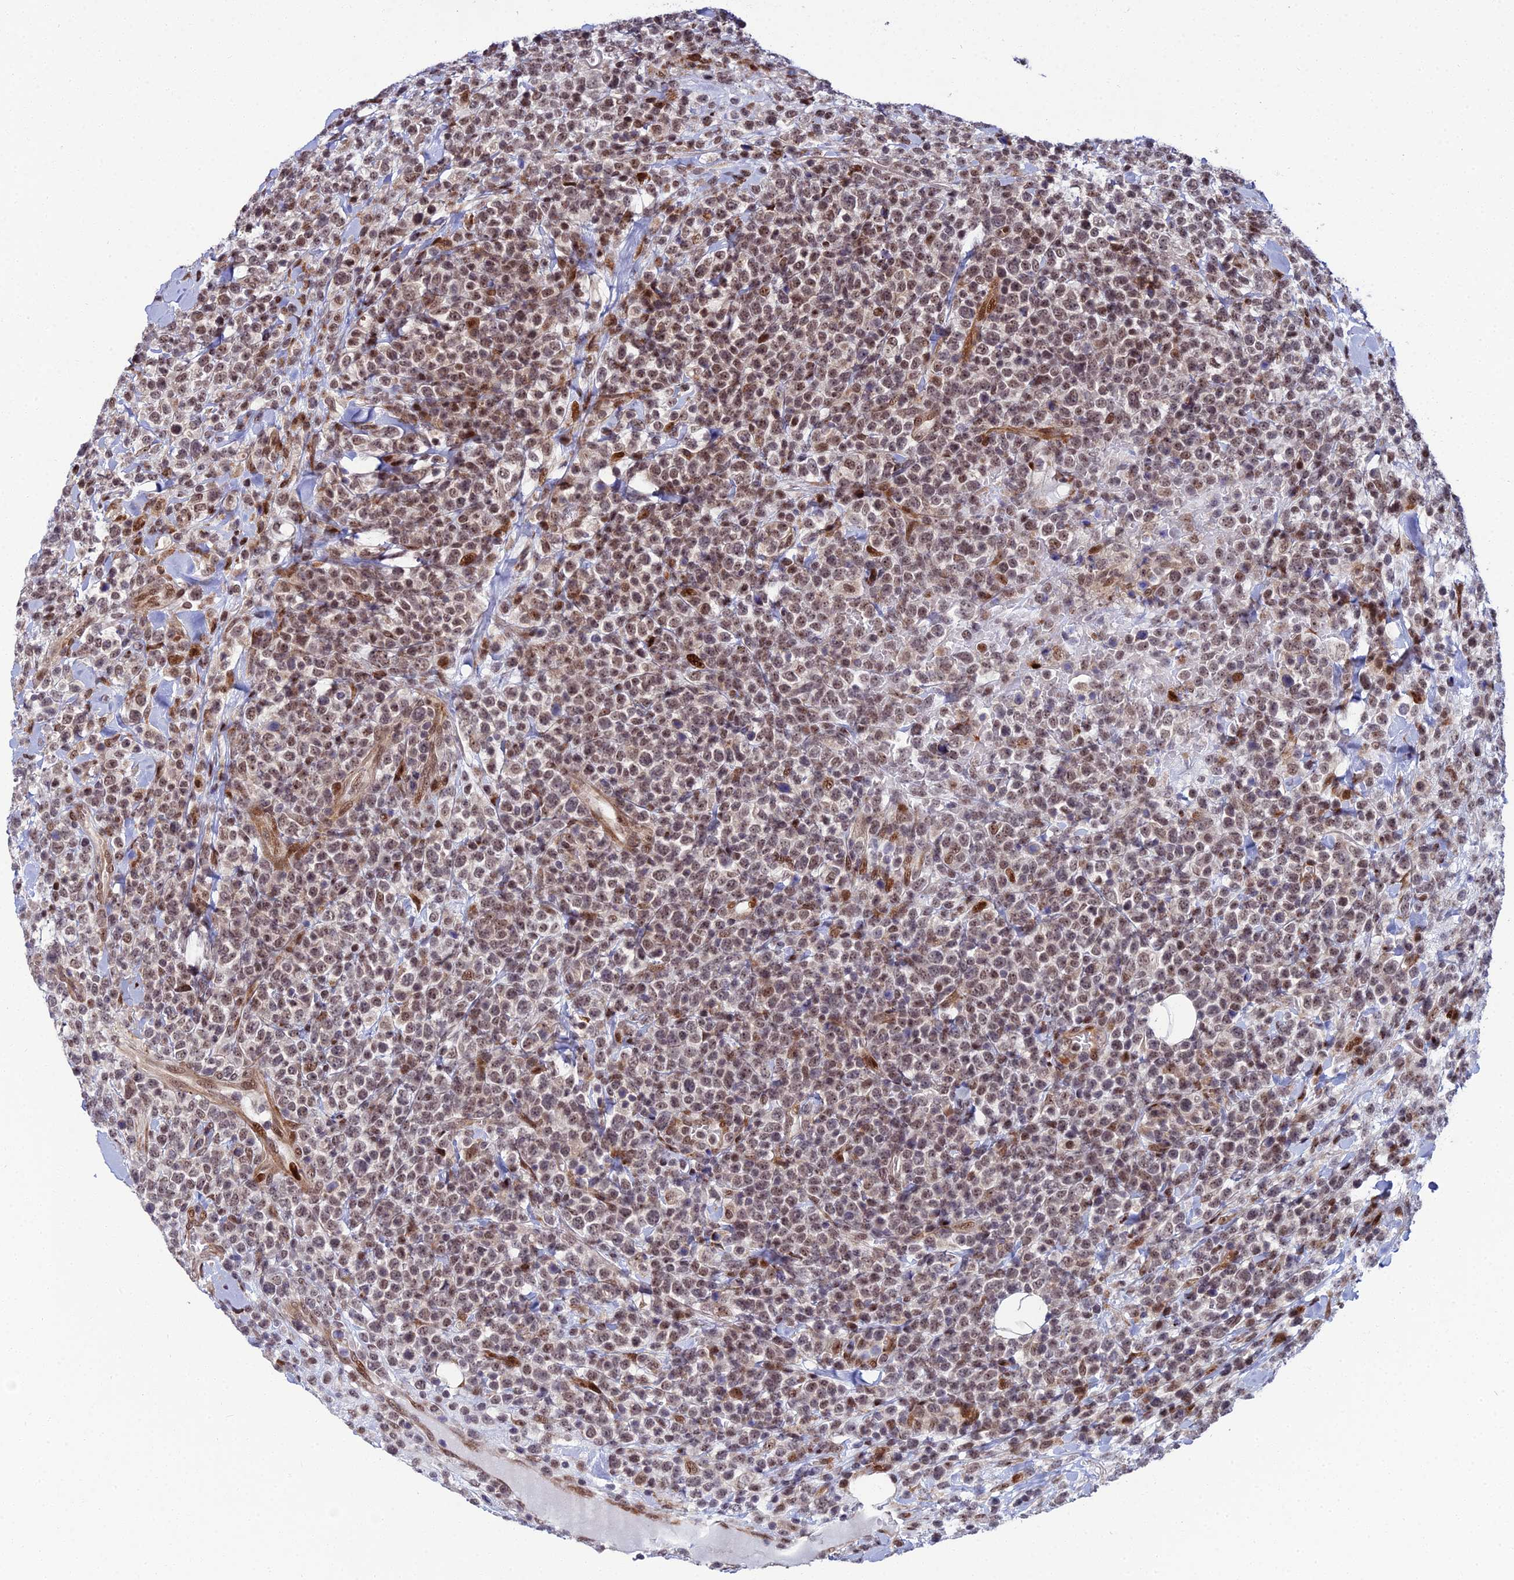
{"staining": {"intensity": "moderate", "quantity": ">75%", "location": "nuclear"}, "tissue": "lymphoma", "cell_type": "Tumor cells", "image_type": "cancer", "snomed": [{"axis": "morphology", "description": "Malignant lymphoma, non-Hodgkin's type, High grade"}, {"axis": "topography", "description": "Colon"}], "caption": "Human malignant lymphoma, non-Hodgkin's type (high-grade) stained with a protein marker displays moderate staining in tumor cells.", "gene": "ZNF668", "patient": {"sex": "female", "age": 53}}